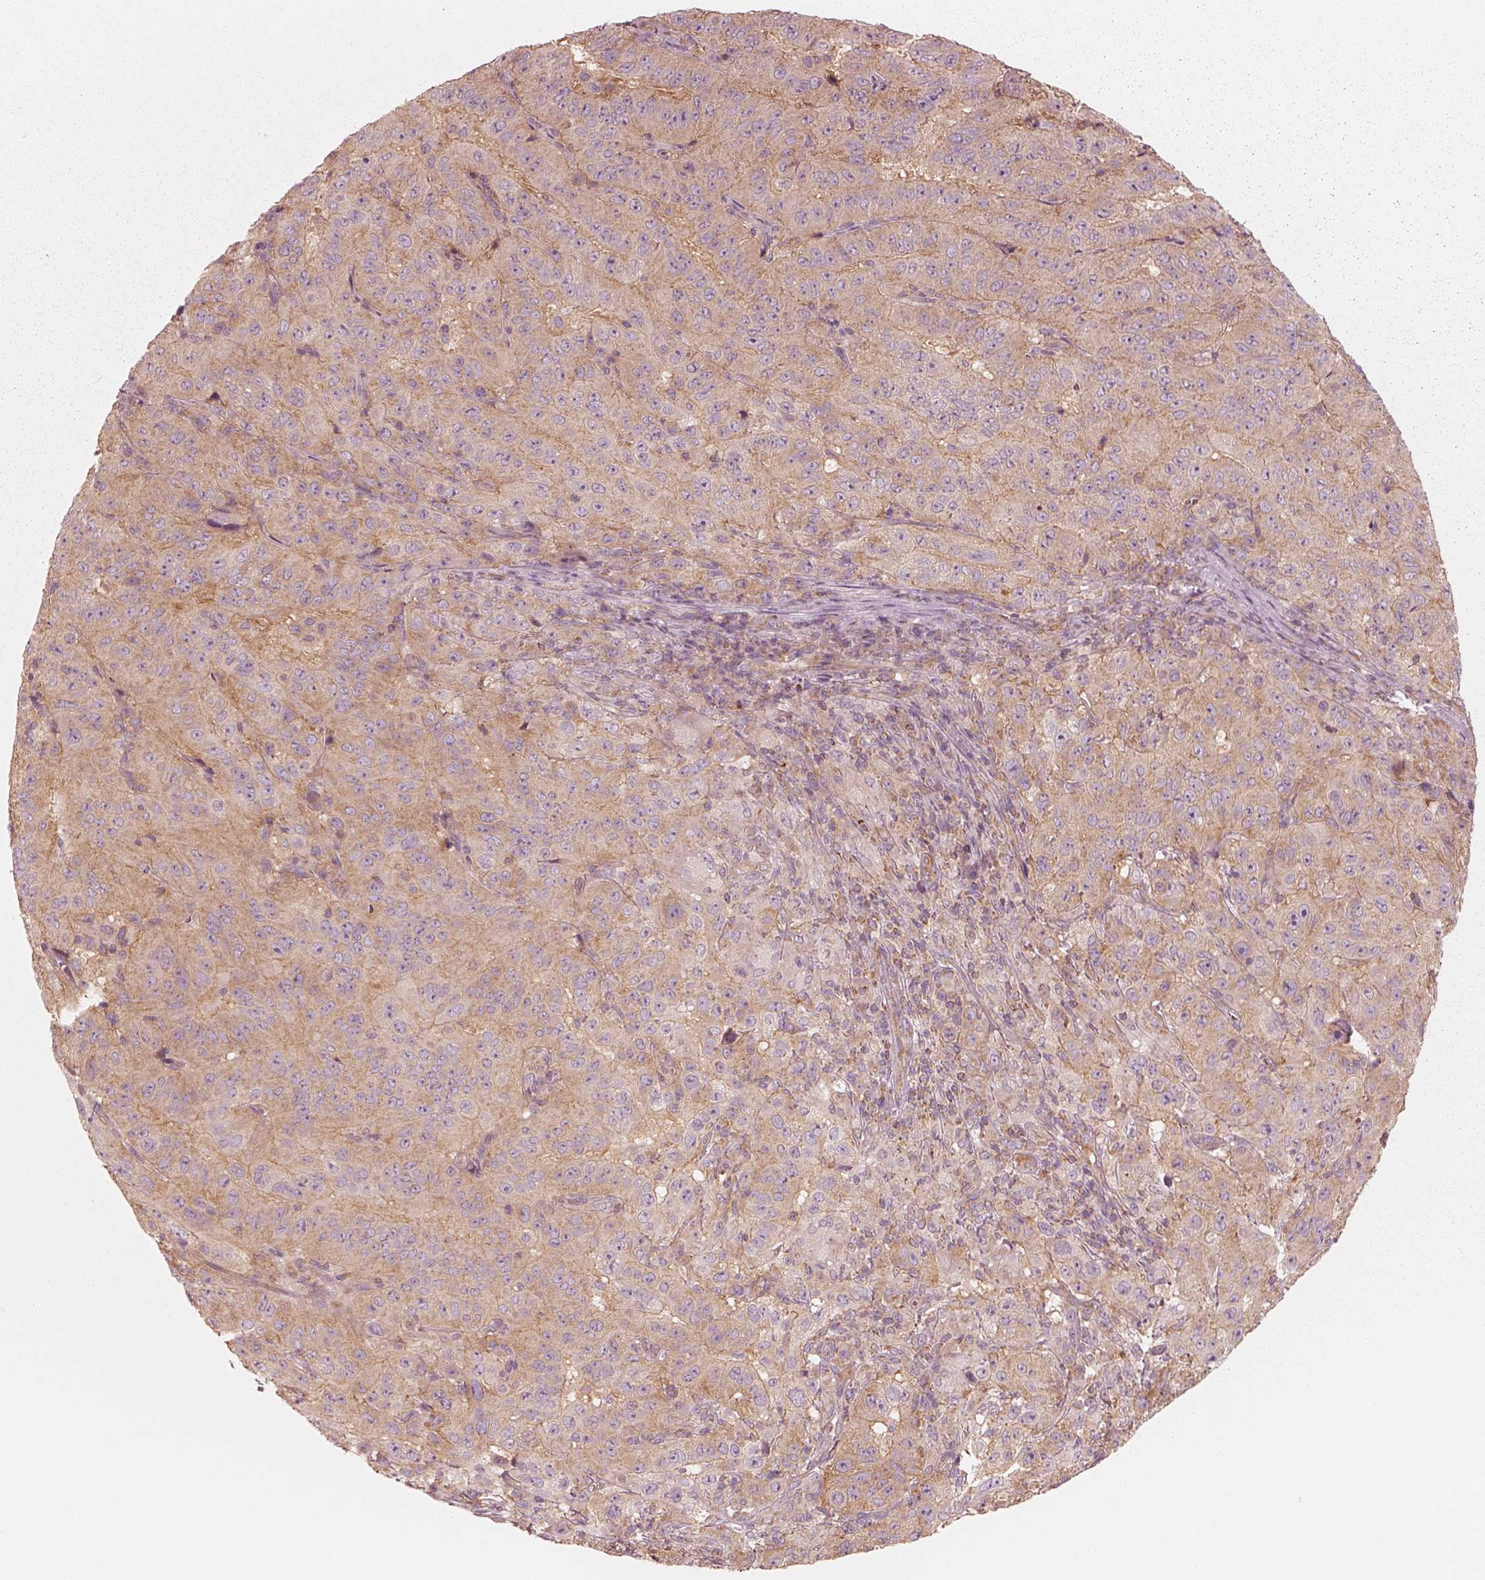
{"staining": {"intensity": "moderate", "quantity": ">75%", "location": "cytoplasmic/membranous"}, "tissue": "pancreatic cancer", "cell_type": "Tumor cells", "image_type": "cancer", "snomed": [{"axis": "morphology", "description": "Adenocarcinoma, NOS"}, {"axis": "topography", "description": "Pancreas"}], "caption": "Approximately >75% of tumor cells in adenocarcinoma (pancreatic) demonstrate moderate cytoplasmic/membranous protein staining as visualized by brown immunohistochemical staining.", "gene": "CNOT2", "patient": {"sex": "male", "age": 63}}